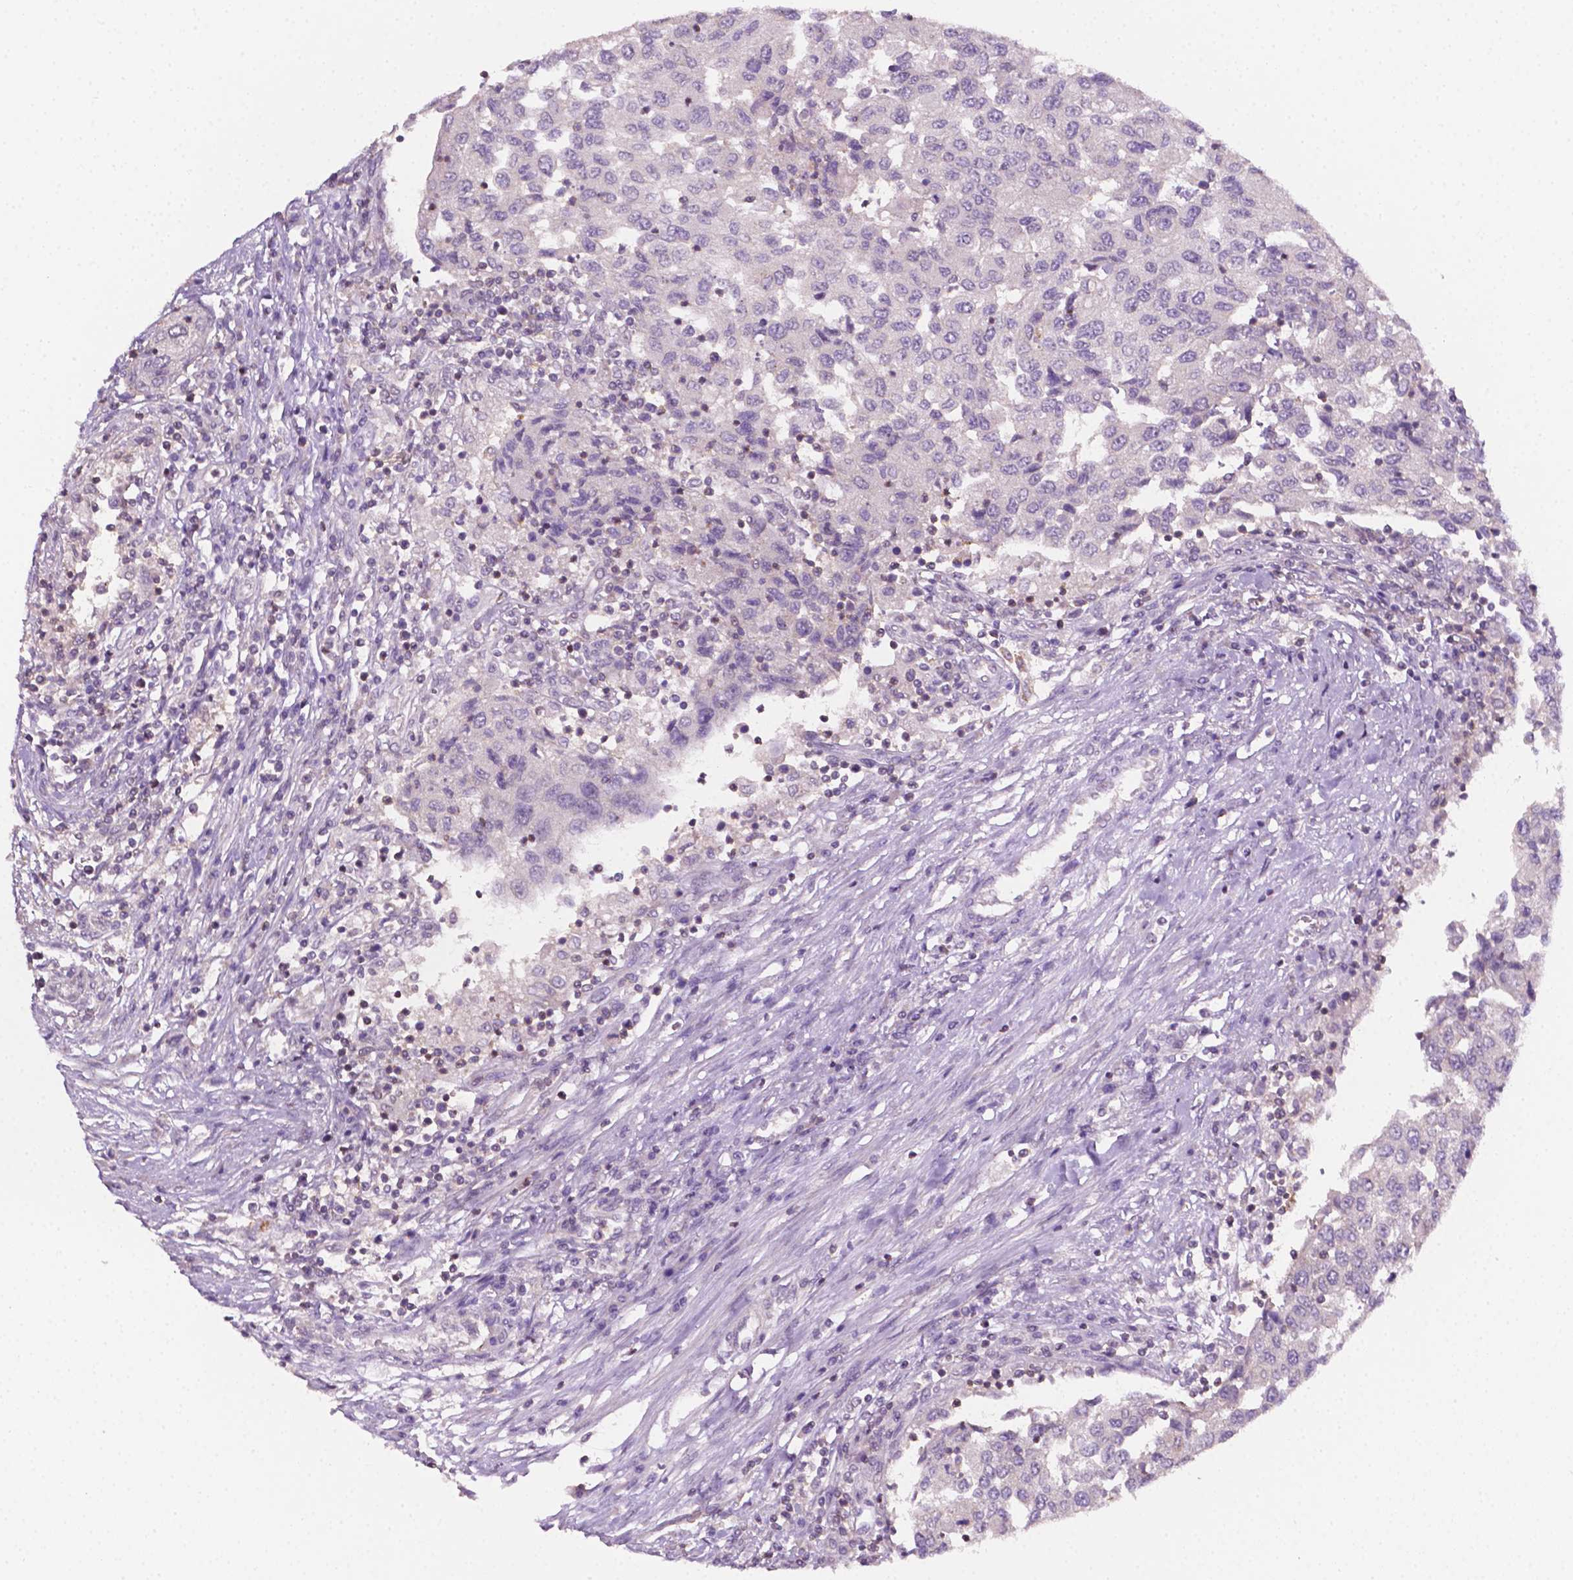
{"staining": {"intensity": "negative", "quantity": "none", "location": "none"}, "tissue": "urothelial cancer", "cell_type": "Tumor cells", "image_type": "cancer", "snomed": [{"axis": "morphology", "description": "Urothelial carcinoma, High grade"}, {"axis": "topography", "description": "Urinary bladder"}], "caption": "This is a micrograph of IHC staining of urothelial cancer, which shows no expression in tumor cells.", "gene": "EGFR", "patient": {"sex": "female", "age": 78}}